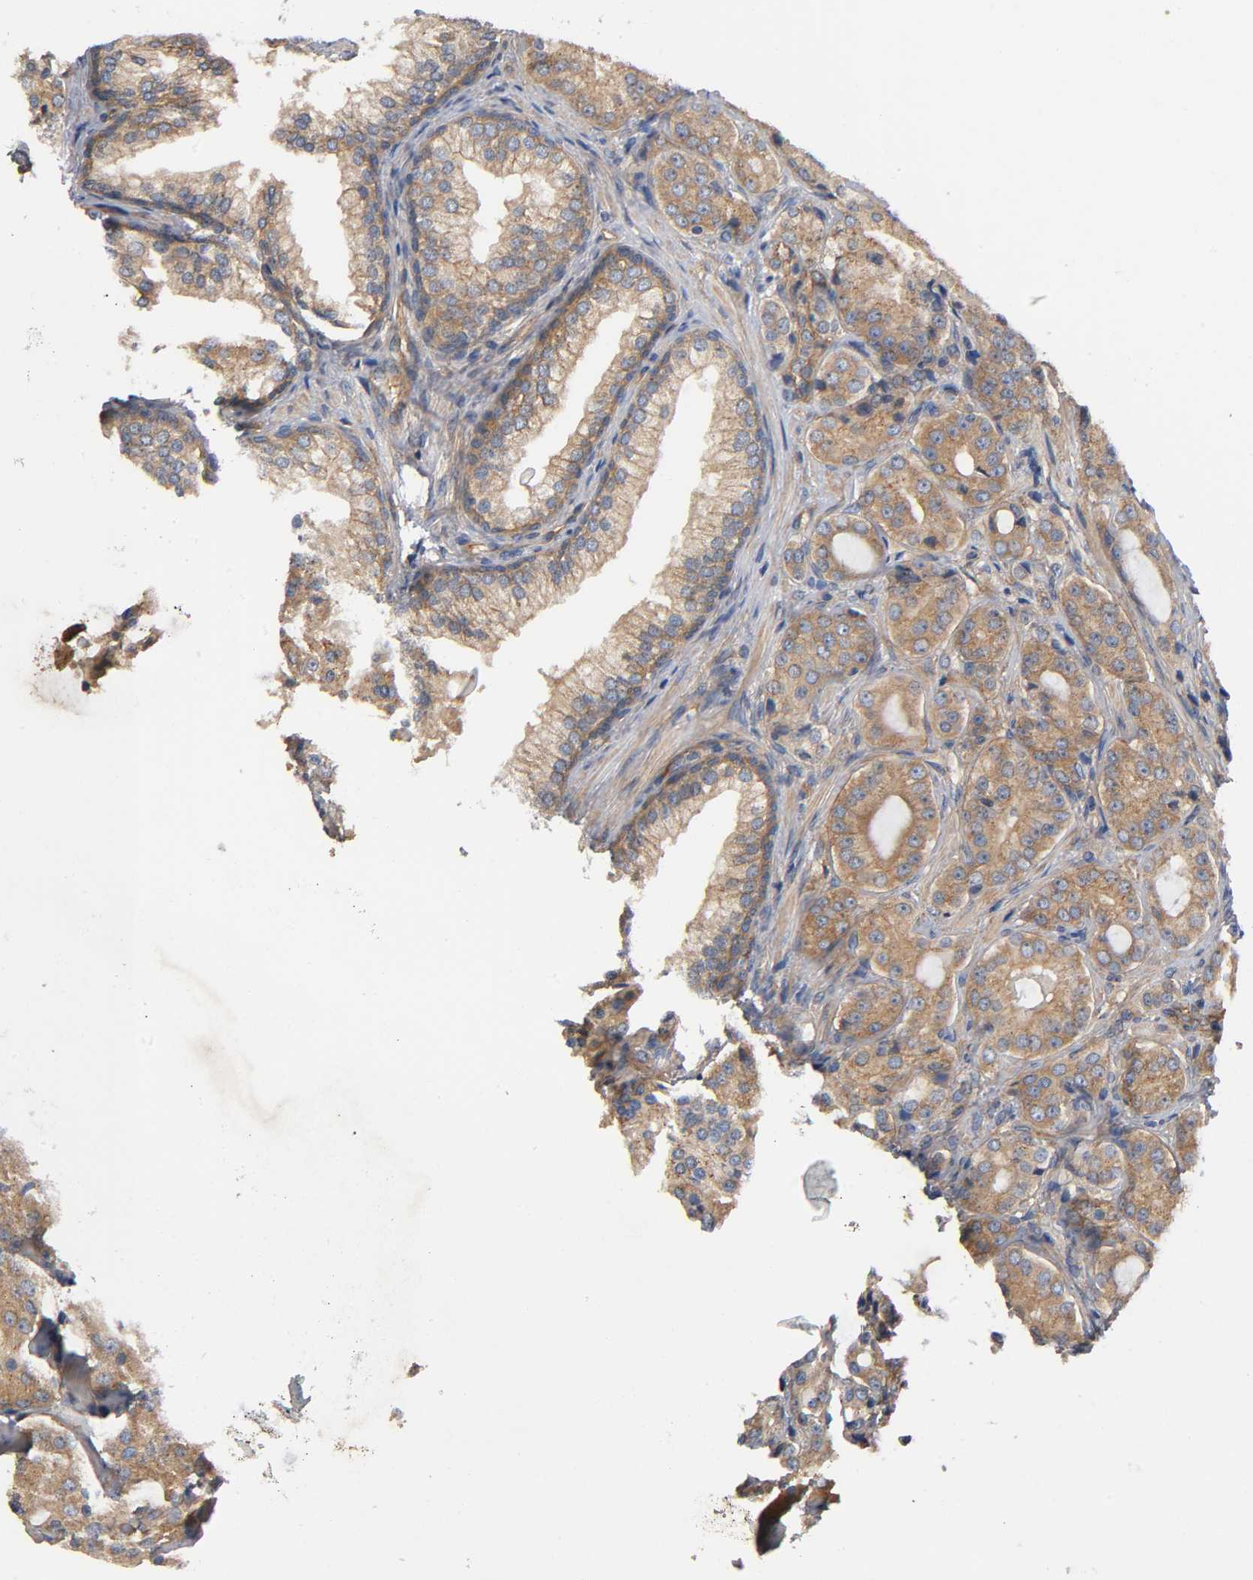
{"staining": {"intensity": "moderate", "quantity": ">75%", "location": "cytoplasmic/membranous"}, "tissue": "prostate cancer", "cell_type": "Tumor cells", "image_type": "cancer", "snomed": [{"axis": "morphology", "description": "Adenocarcinoma, High grade"}, {"axis": "topography", "description": "Prostate"}], "caption": "Prostate cancer (adenocarcinoma (high-grade)) stained with a brown dye shows moderate cytoplasmic/membranous positive expression in approximately >75% of tumor cells.", "gene": "MARS1", "patient": {"sex": "male", "age": 72}}